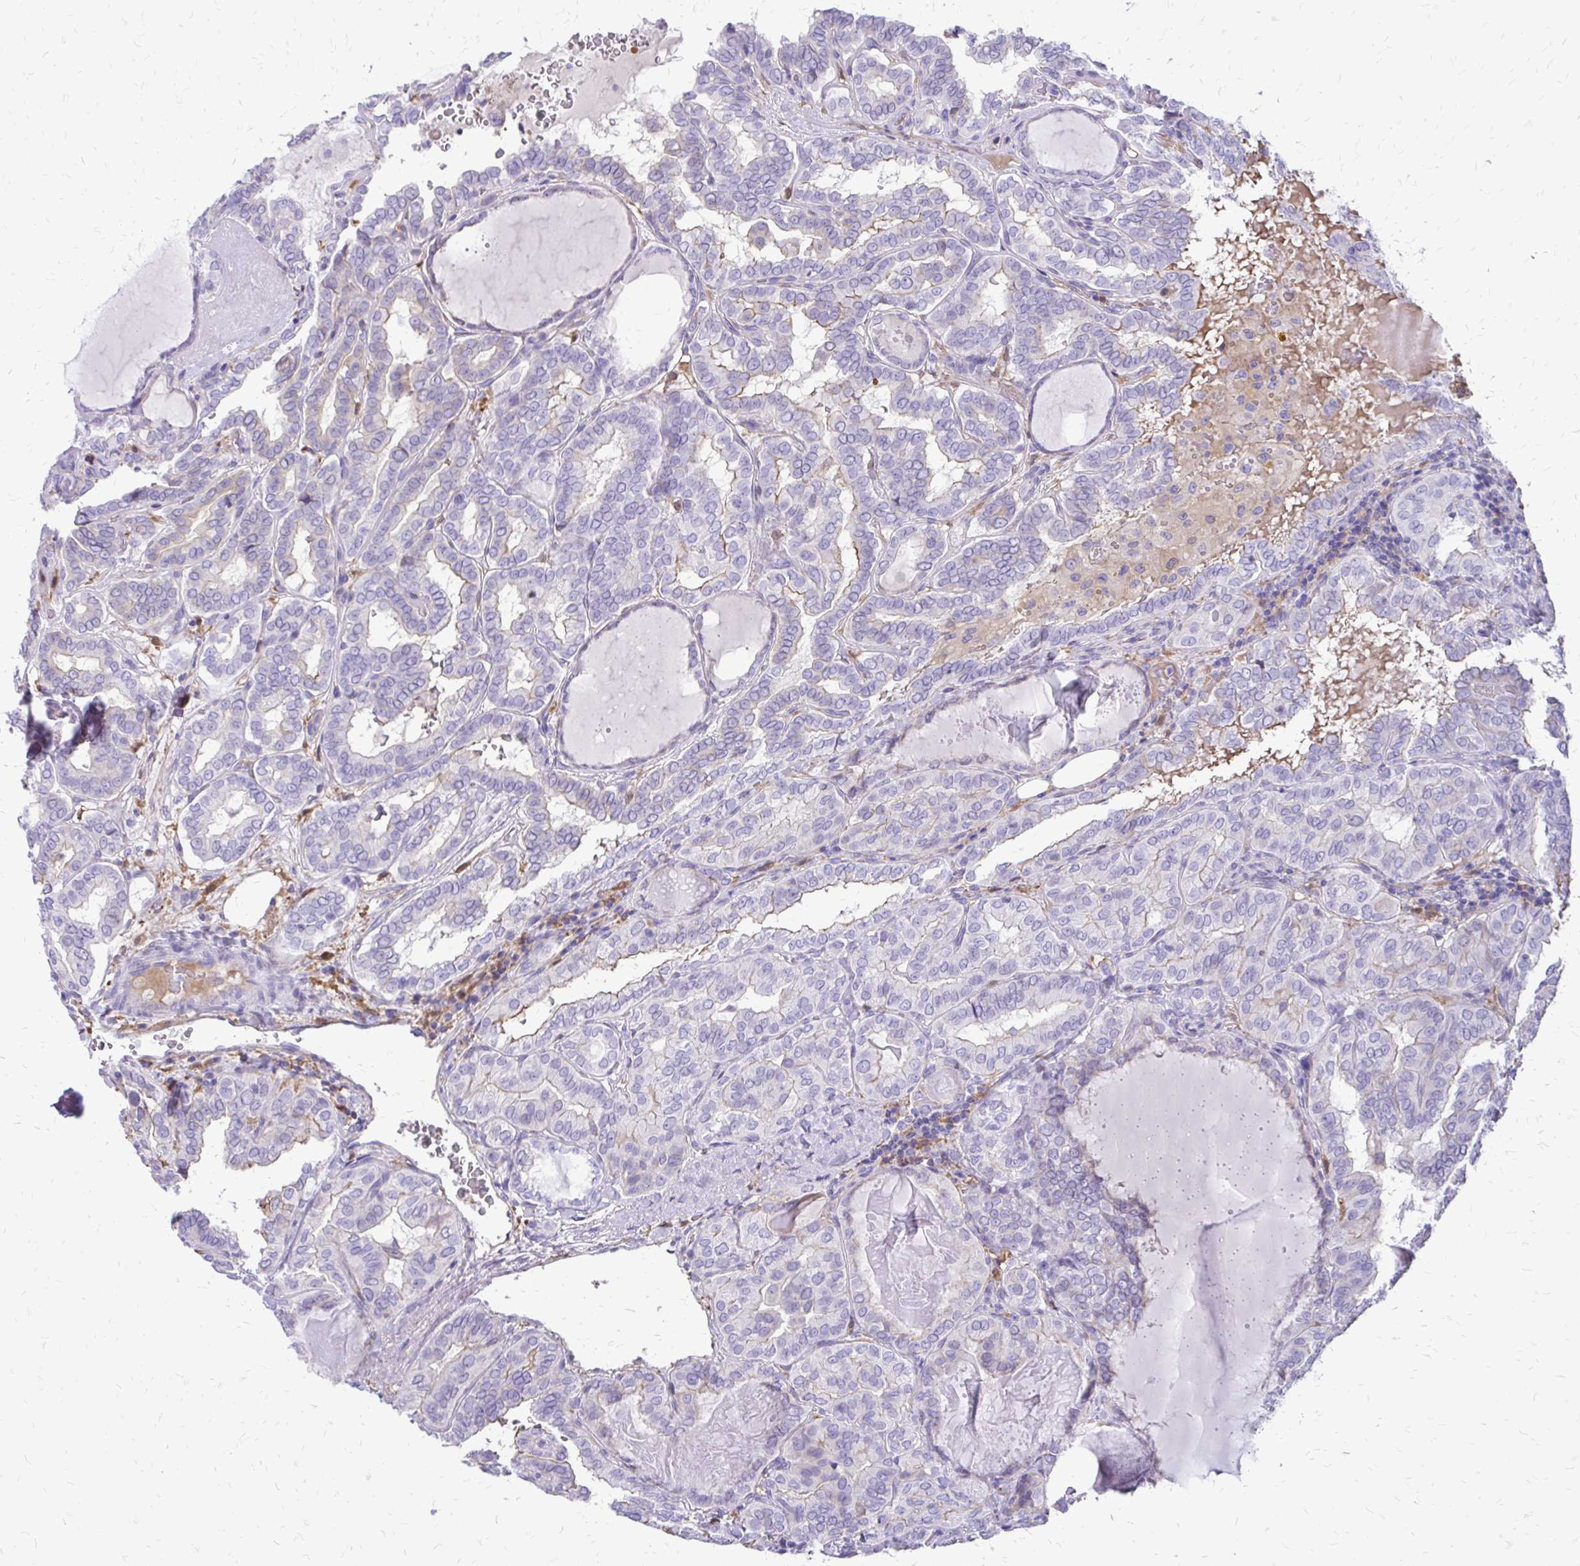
{"staining": {"intensity": "negative", "quantity": "none", "location": "none"}, "tissue": "thyroid cancer", "cell_type": "Tumor cells", "image_type": "cancer", "snomed": [{"axis": "morphology", "description": "Papillary adenocarcinoma, NOS"}, {"axis": "topography", "description": "Thyroid gland"}], "caption": "Immunohistochemical staining of human papillary adenocarcinoma (thyroid) exhibits no significant staining in tumor cells.", "gene": "SIGLEC11", "patient": {"sex": "female", "age": 46}}